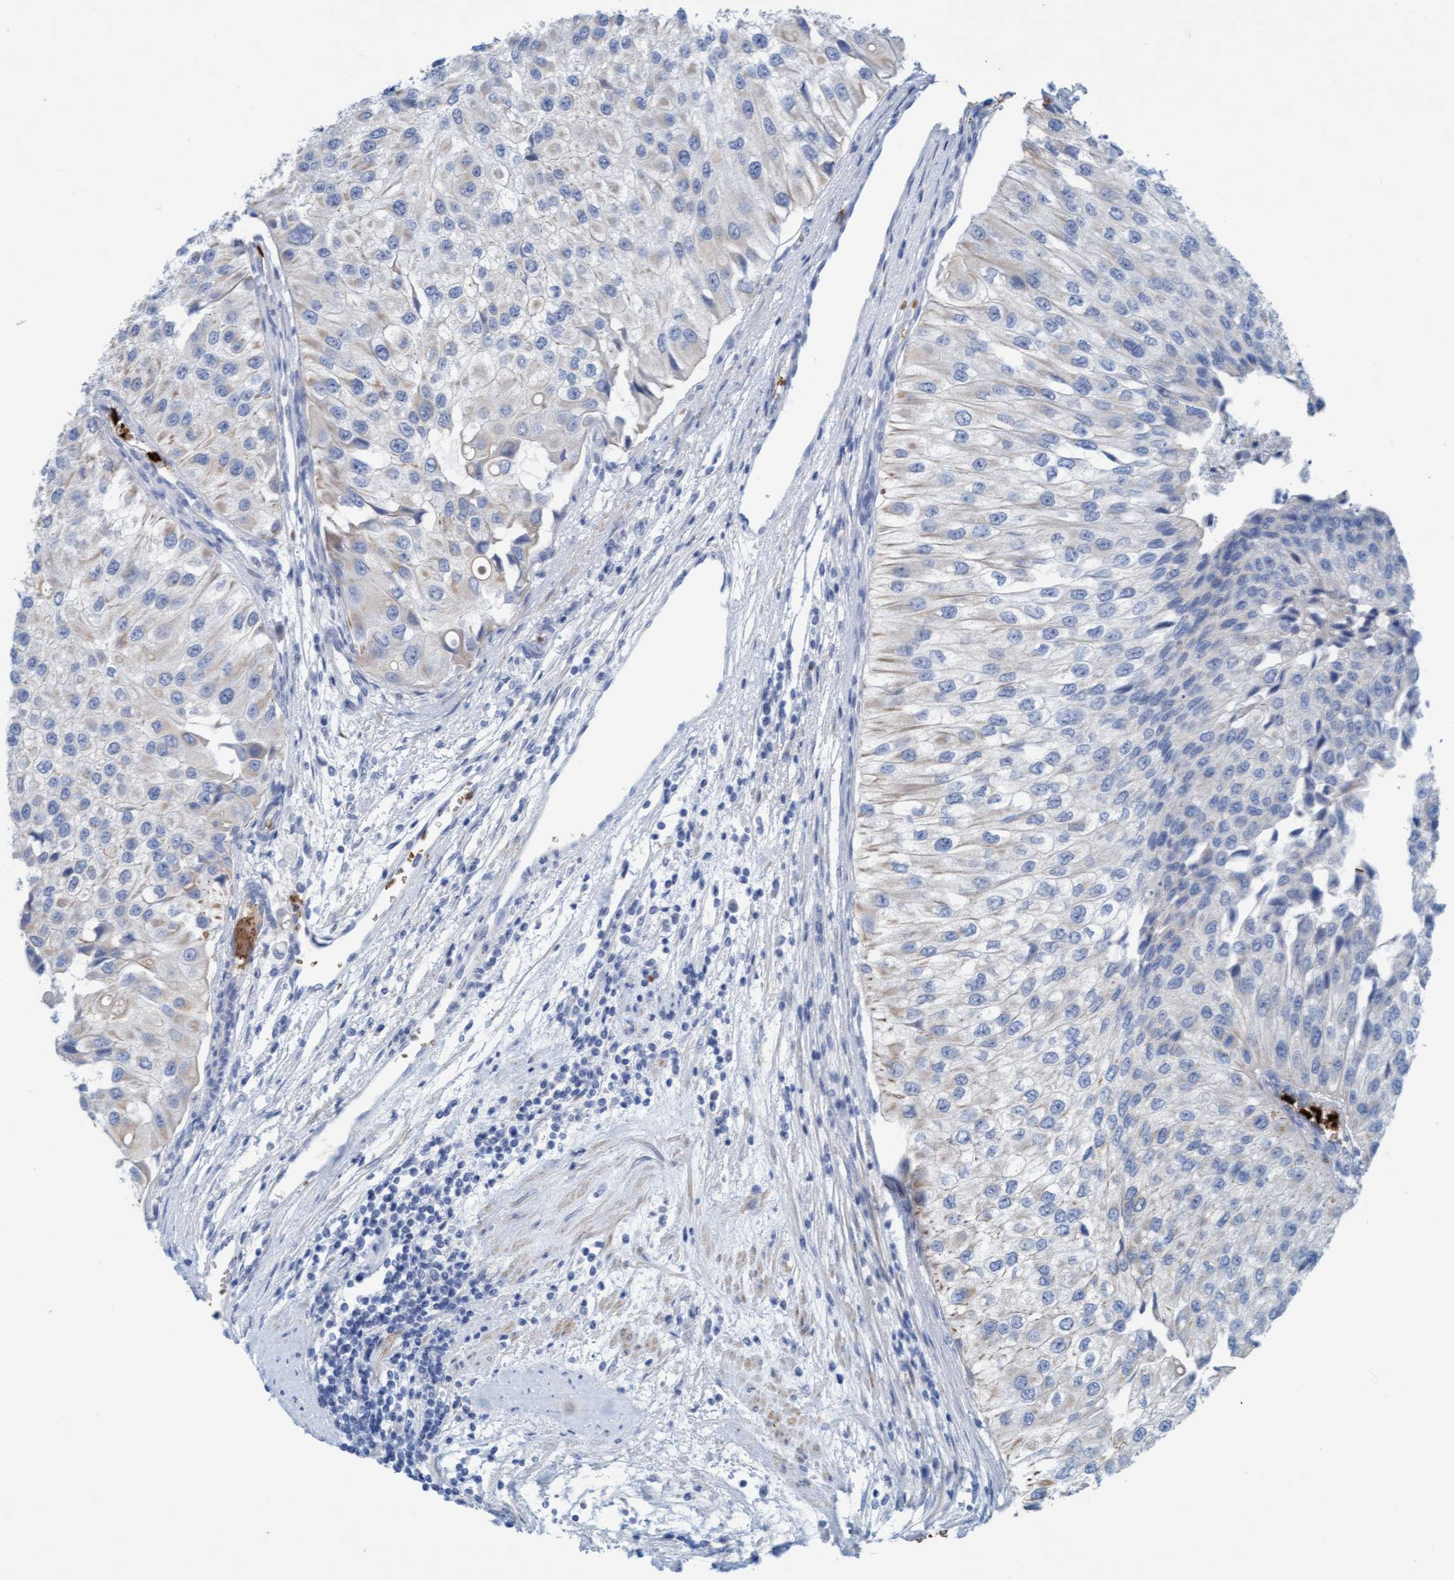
{"staining": {"intensity": "weak", "quantity": "<25%", "location": "cytoplasmic/membranous"}, "tissue": "urothelial cancer", "cell_type": "Tumor cells", "image_type": "cancer", "snomed": [{"axis": "morphology", "description": "Urothelial carcinoma, High grade"}, {"axis": "topography", "description": "Kidney"}, {"axis": "topography", "description": "Urinary bladder"}], "caption": "Tumor cells are negative for brown protein staining in high-grade urothelial carcinoma.", "gene": "P2RX5", "patient": {"sex": "male", "age": 77}}